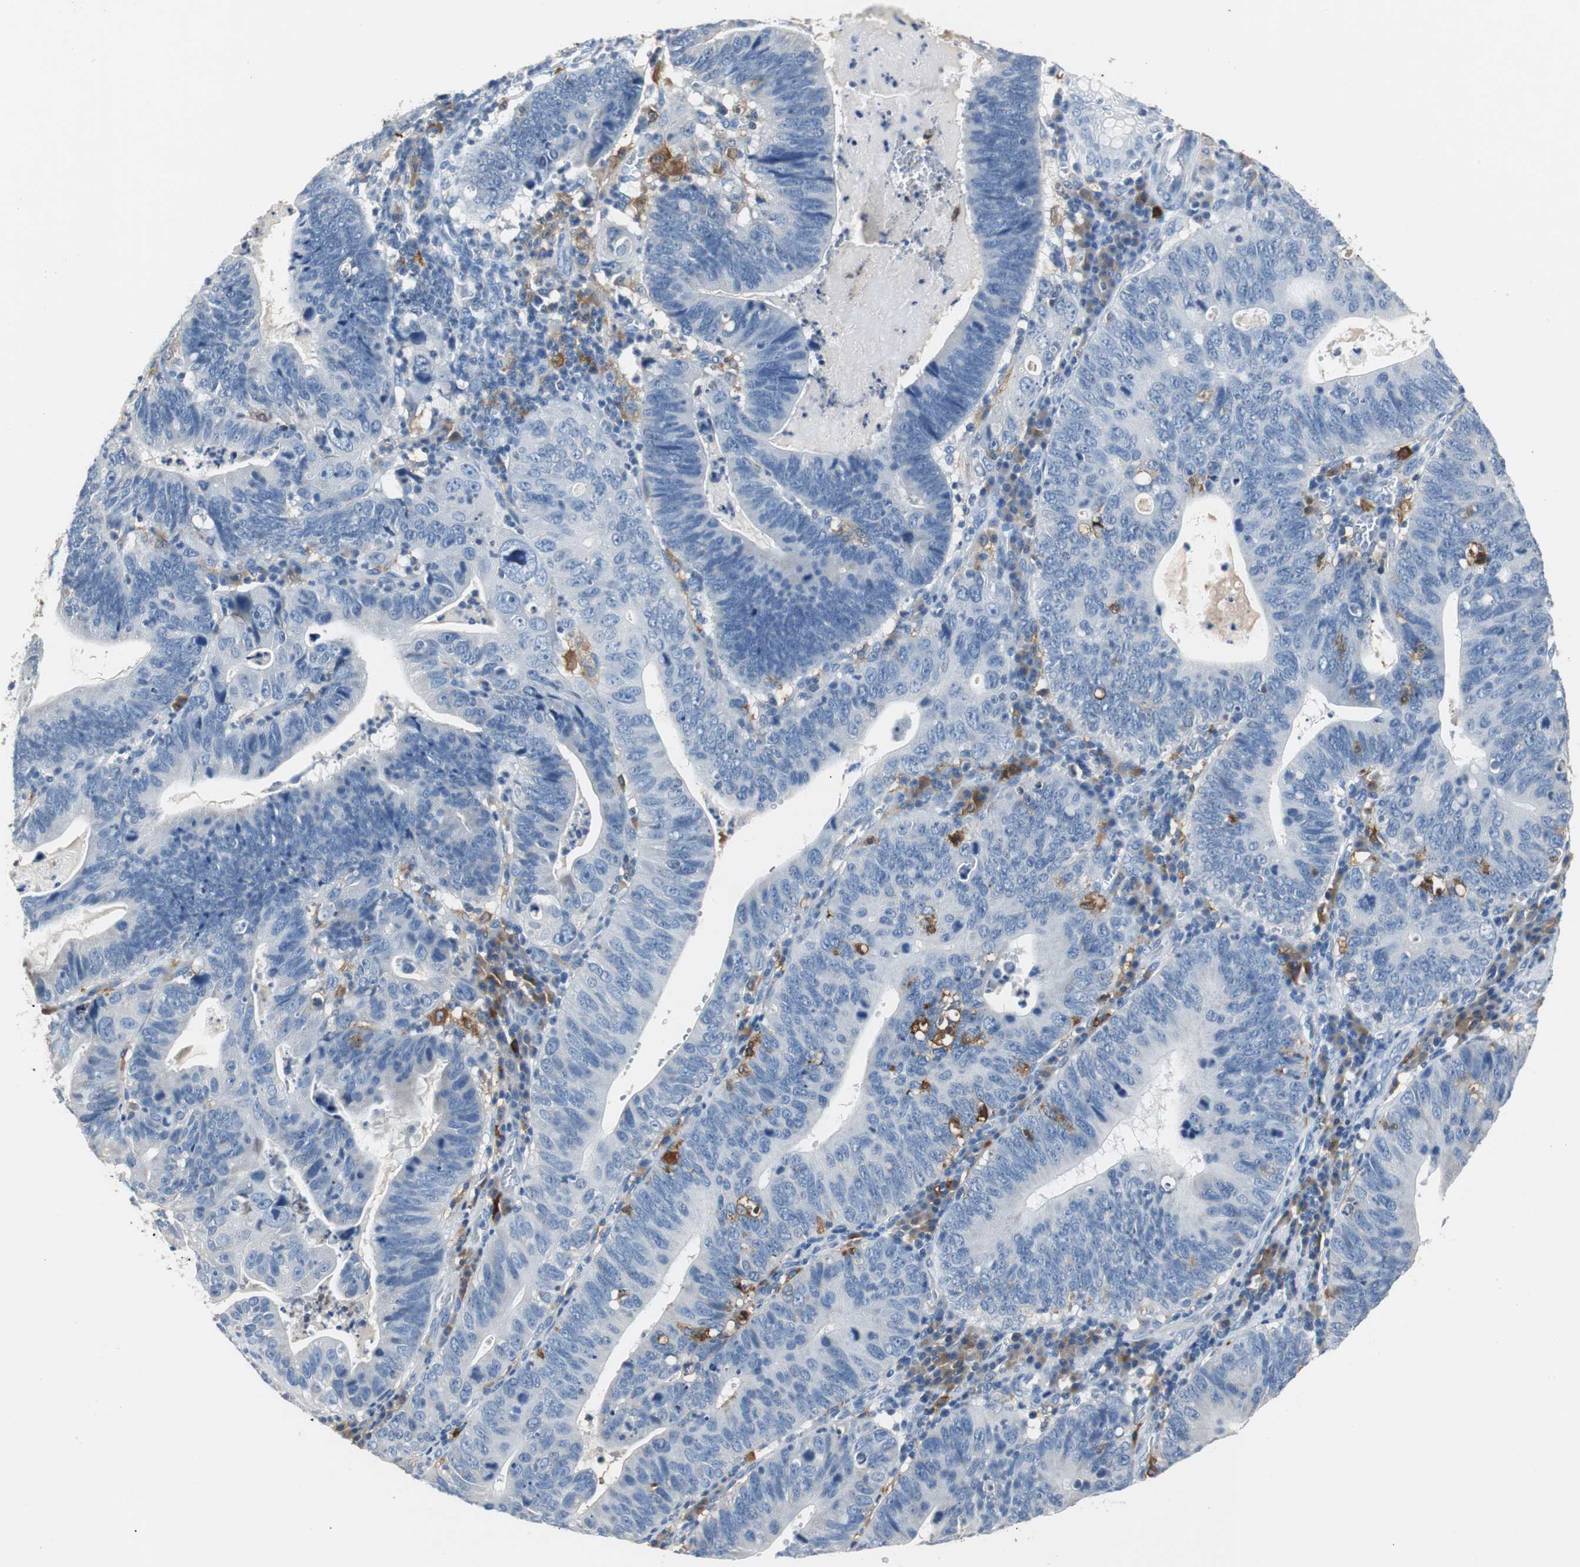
{"staining": {"intensity": "negative", "quantity": "none", "location": "none"}, "tissue": "stomach cancer", "cell_type": "Tumor cells", "image_type": "cancer", "snomed": [{"axis": "morphology", "description": "Adenocarcinoma, NOS"}, {"axis": "topography", "description": "Stomach"}], "caption": "IHC image of neoplastic tissue: stomach cancer (adenocarcinoma) stained with DAB (3,3'-diaminobenzidine) reveals no significant protein staining in tumor cells.", "gene": "PI15", "patient": {"sex": "male", "age": 59}}